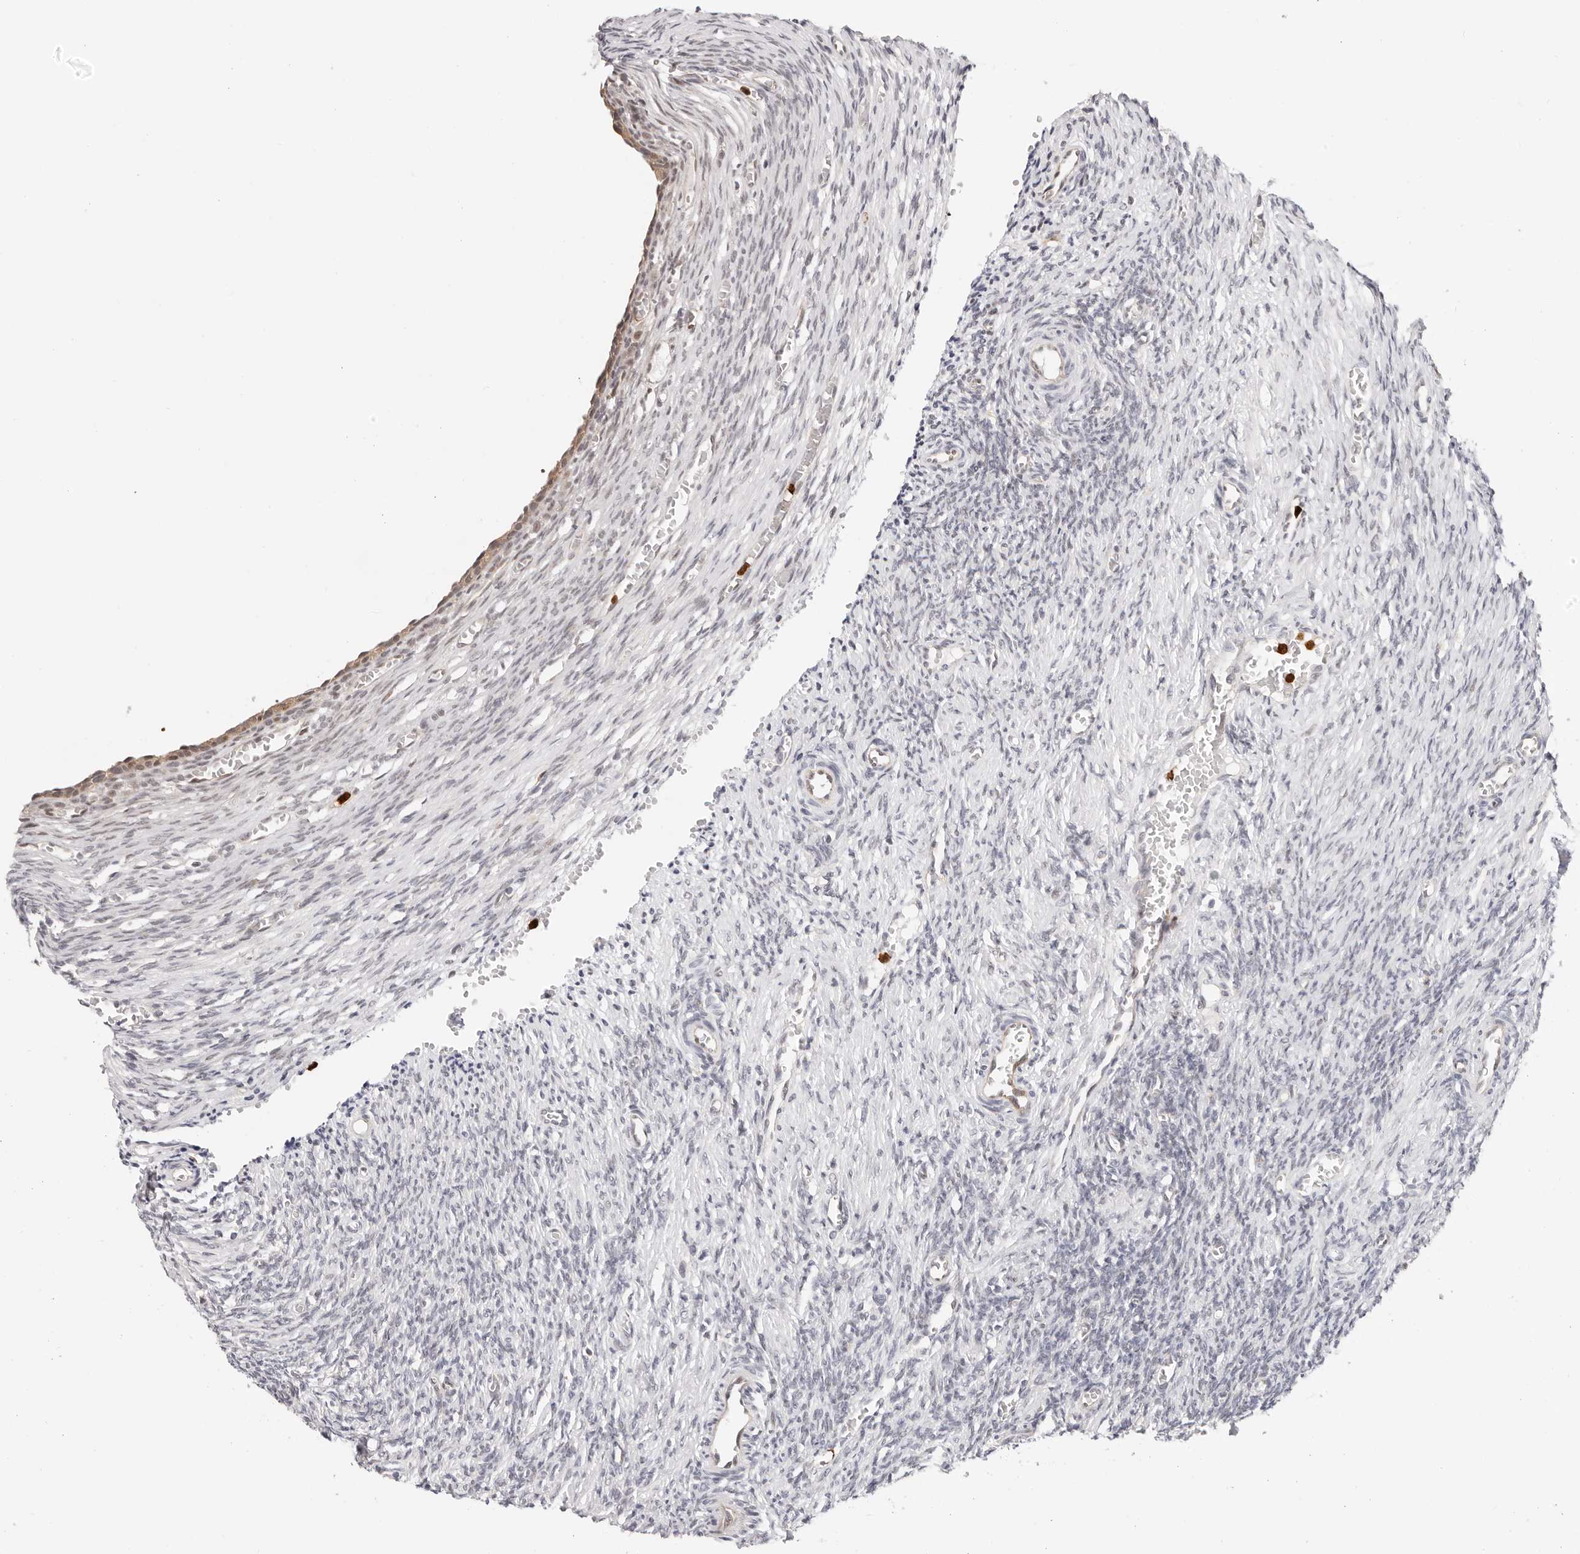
{"staining": {"intensity": "negative", "quantity": "none", "location": "none"}, "tissue": "ovary", "cell_type": "Ovarian stroma cells", "image_type": "normal", "snomed": [{"axis": "morphology", "description": "Normal tissue, NOS"}, {"axis": "topography", "description": "Ovary"}], "caption": "The histopathology image displays no significant expression in ovarian stroma cells of ovary.", "gene": "AFDN", "patient": {"sex": "female", "age": 27}}